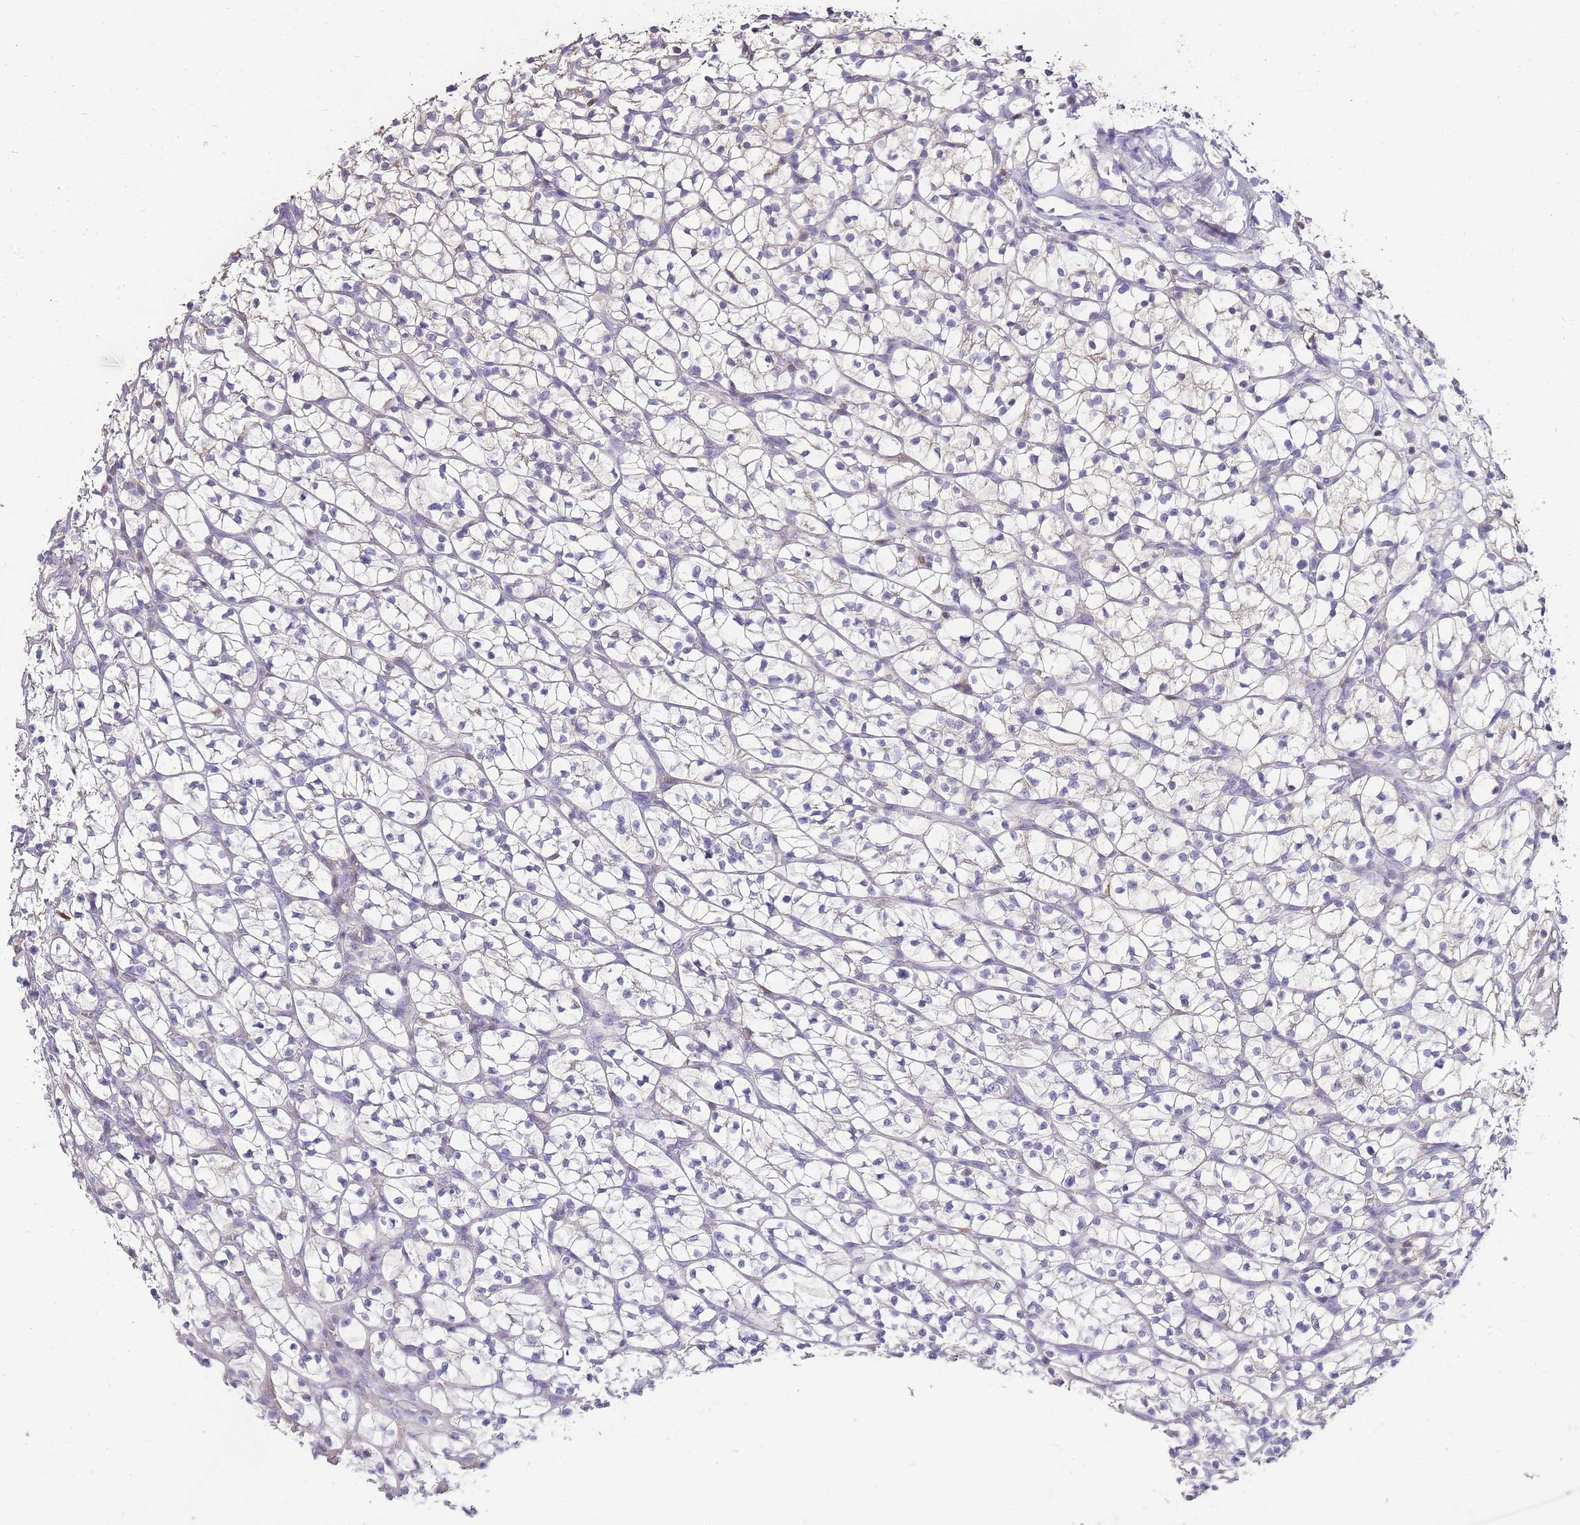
{"staining": {"intensity": "negative", "quantity": "none", "location": "none"}, "tissue": "renal cancer", "cell_type": "Tumor cells", "image_type": "cancer", "snomed": [{"axis": "morphology", "description": "Adenocarcinoma, NOS"}, {"axis": "topography", "description": "Kidney"}], "caption": "The IHC image has no significant staining in tumor cells of renal adenocarcinoma tissue.", "gene": "ZBP1", "patient": {"sex": "female", "age": 64}}